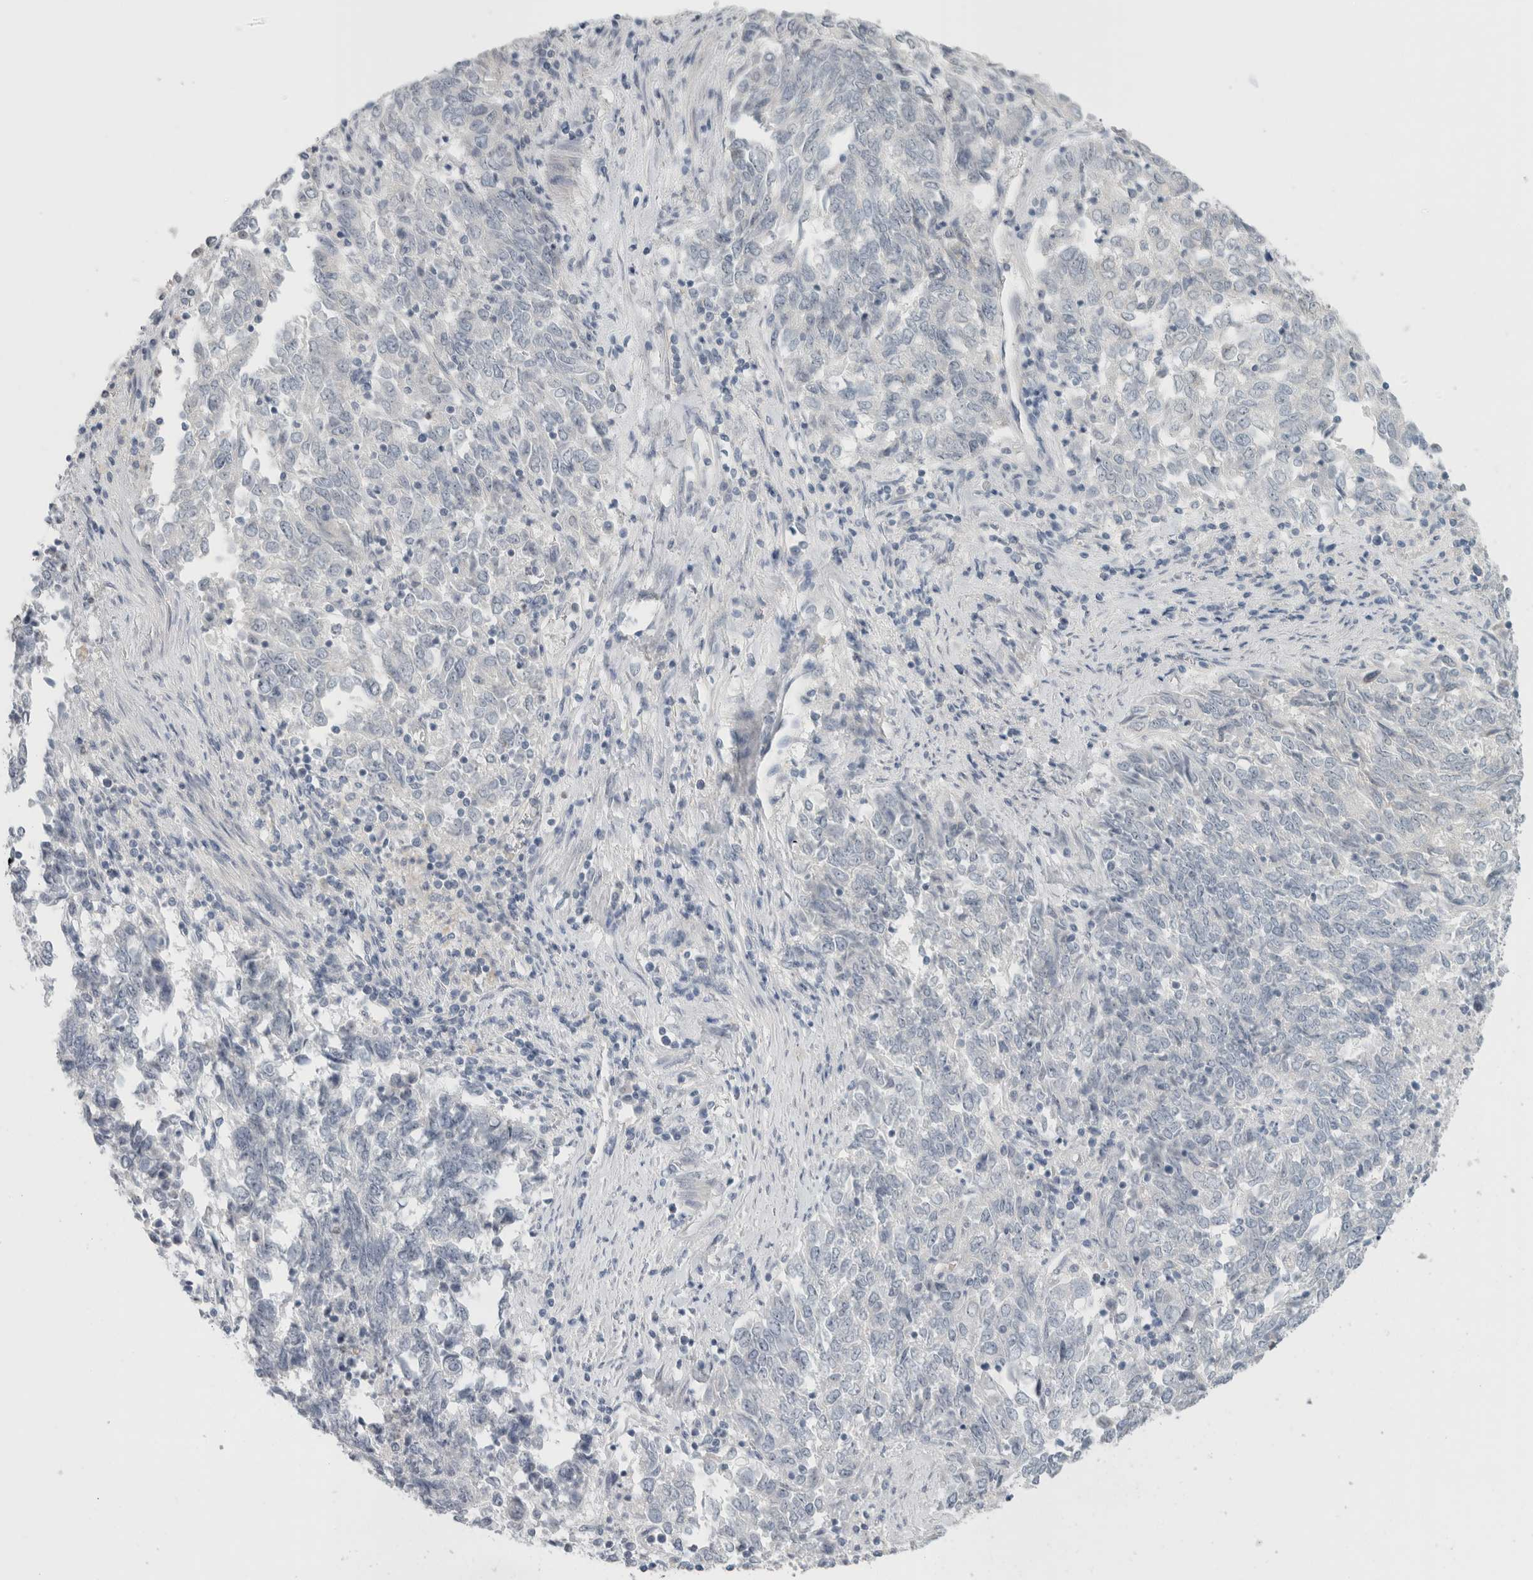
{"staining": {"intensity": "negative", "quantity": "none", "location": "none"}, "tissue": "endometrial cancer", "cell_type": "Tumor cells", "image_type": "cancer", "snomed": [{"axis": "morphology", "description": "Adenocarcinoma, NOS"}, {"axis": "topography", "description": "Endometrium"}], "caption": "Image shows no significant protein positivity in tumor cells of endometrial cancer (adenocarcinoma).", "gene": "FMR1NB", "patient": {"sex": "female", "age": 80}}